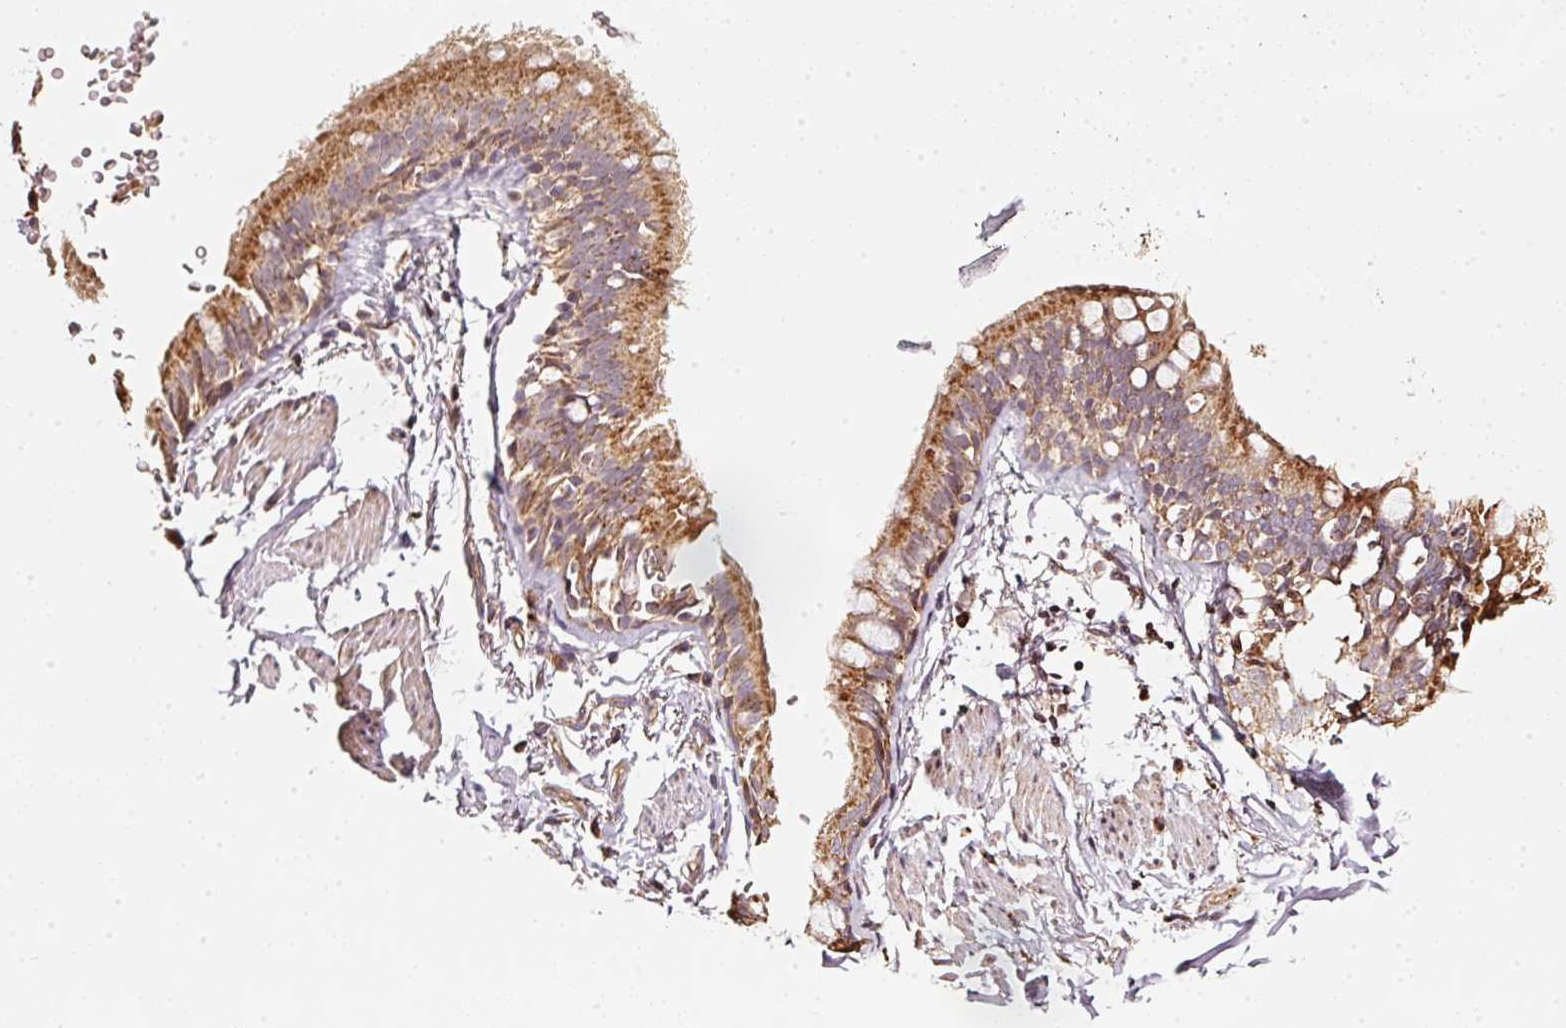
{"staining": {"intensity": "moderate", "quantity": "25%-75%", "location": "cytoplasmic/membranous"}, "tissue": "bronchus", "cell_type": "Respiratory epithelial cells", "image_type": "normal", "snomed": [{"axis": "morphology", "description": "Normal tissue, NOS"}, {"axis": "topography", "description": "Bronchus"}], "caption": "Brown immunohistochemical staining in benign human bronchus shows moderate cytoplasmic/membranous expression in approximately 25%-75% of respiratory epithelial cells. (DAB IHC, brown staining for protein, blue staining for nuclei).", "gene": "RAB35", "patient": {"sex": "male", "age": 67}}